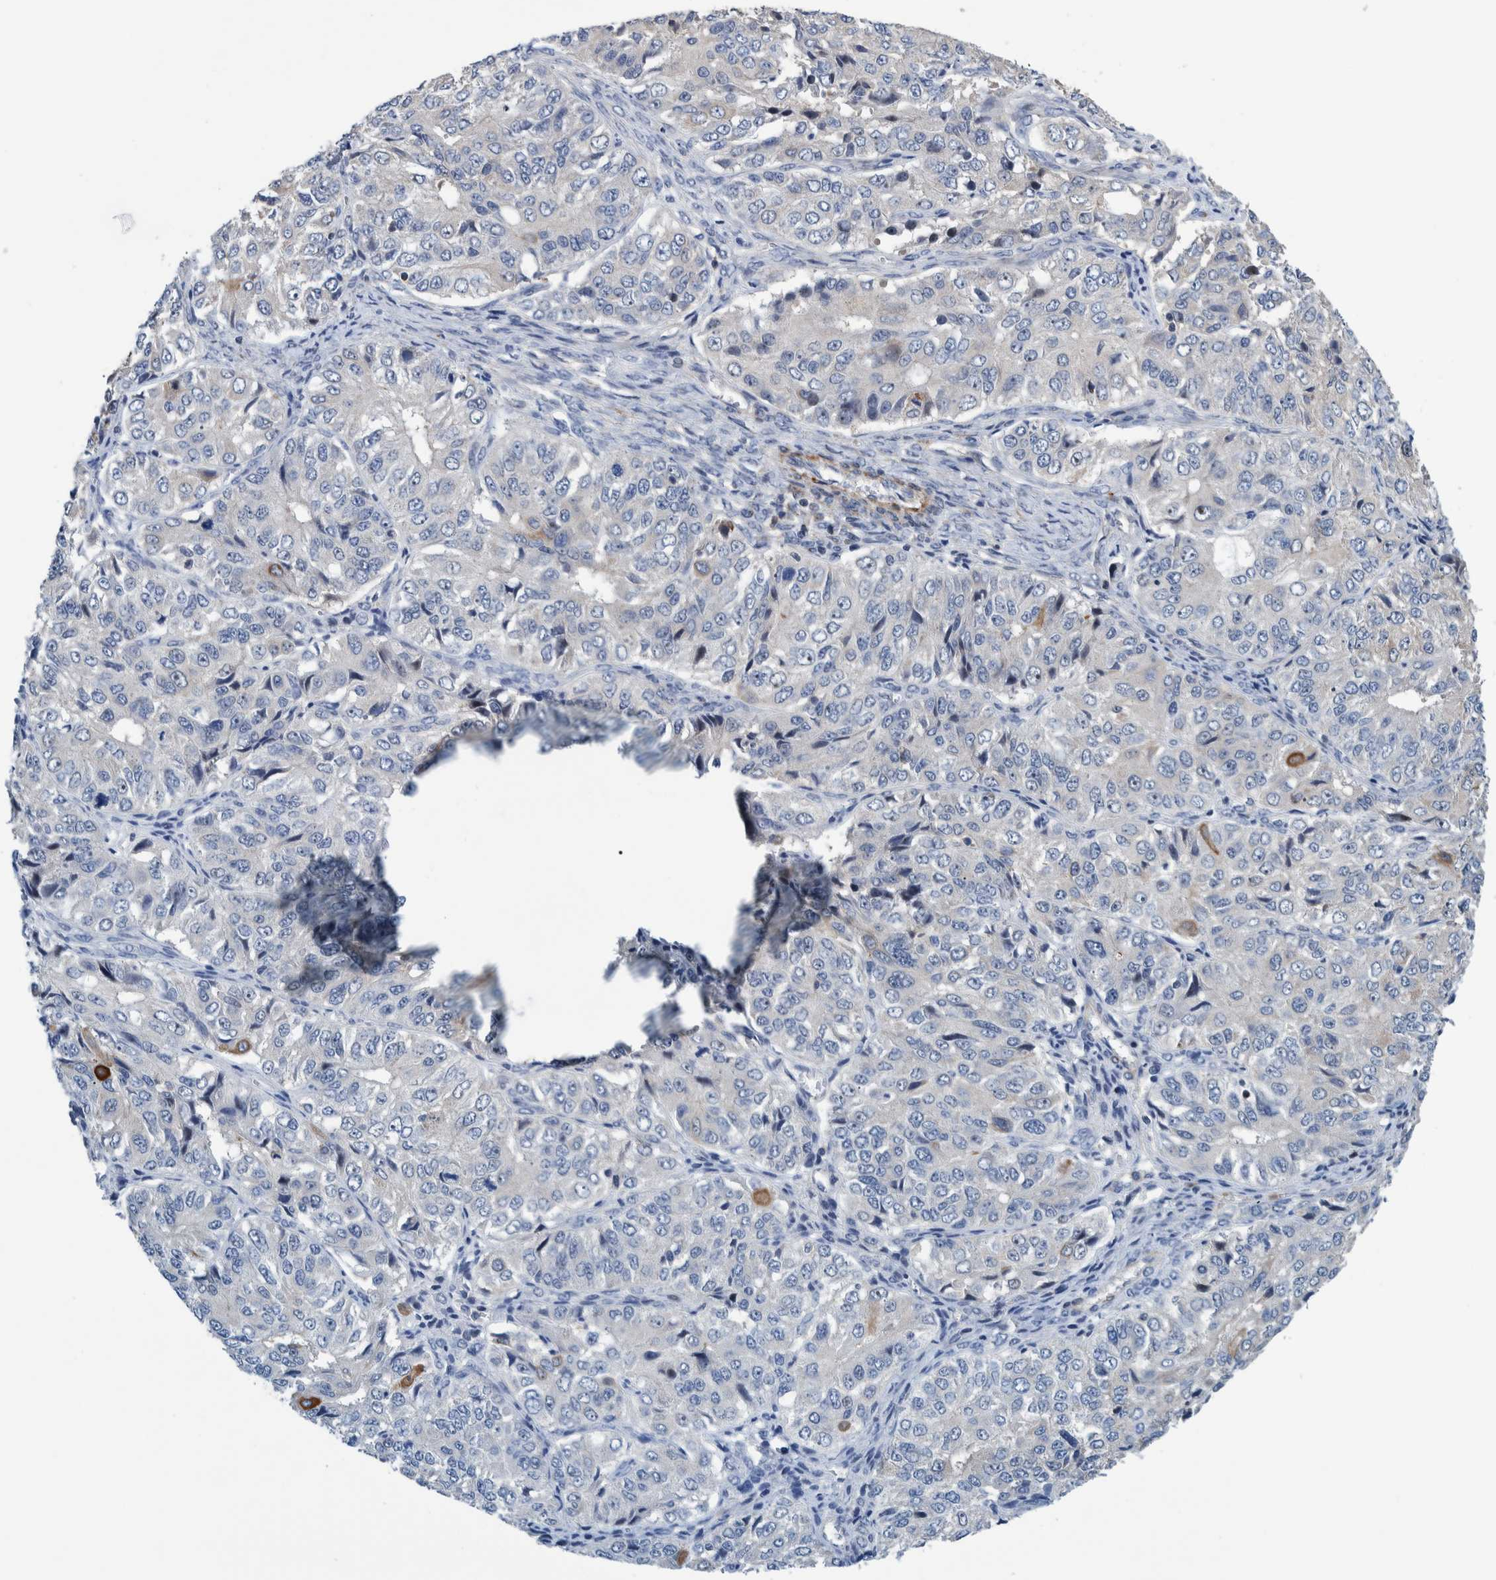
{"staining": {"intensity": "negative", "quantity": "none", "location": "none"}, "tissue": "ovarian cancer", "cell_type": "Tumor cells", "image_type": "cancer", "snomed": [{"axis": "morphology", "description": "Carcinoma, endometroid"}, {"axis": "topography", "description": "Ovary"}], "caption": "Immunohistochemical staining of endometroid carcinoma (ovarian) demonstrates no significant positivity in tumor cells.", "gene": "MKS1", "patient": {"sex": "female", "age": 51}}